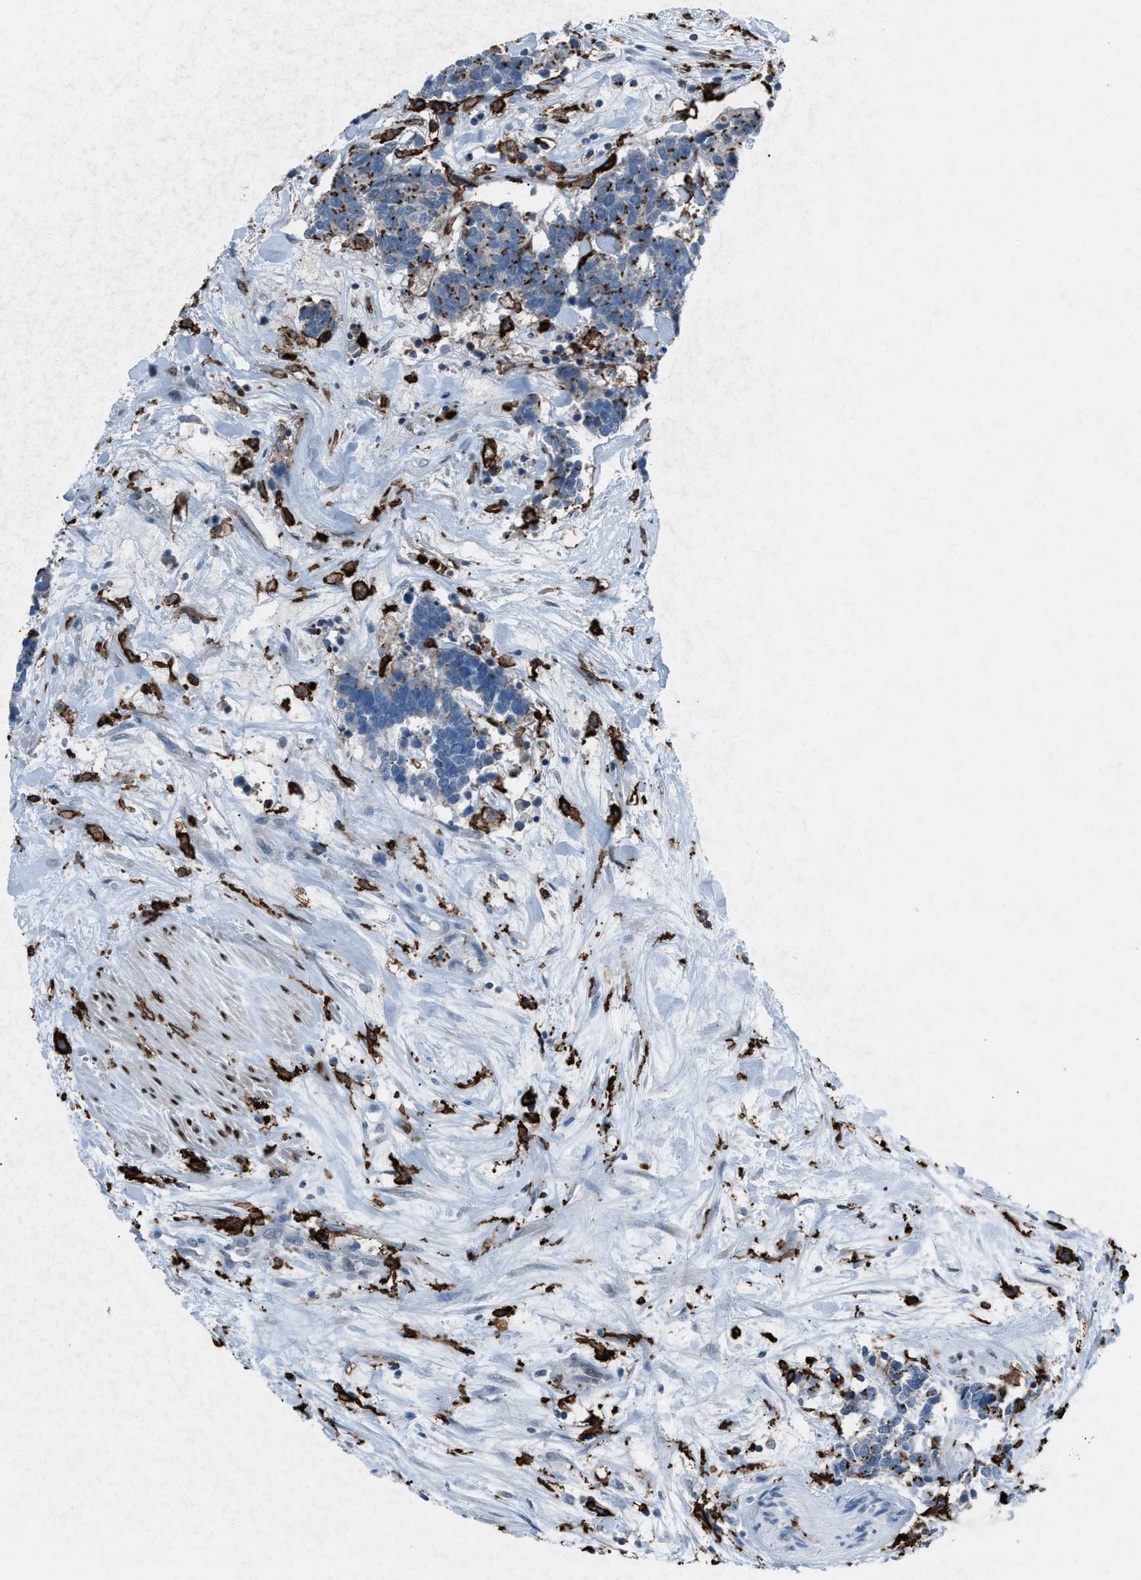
{"staining": {"intensity": "moderate", "quantity": "25%-75%", "location": "cytoplasmic/membranous"}, "tissue": "carcinoid", "cell_type": "Tumor cells", "image_type": "cancer", "snomed": [{"axis": "morphology", "description": "Carcinoma, NOS"}, {"axis": "morphology", "description": "Carcinoid, malignant, NOS"}, {"axis": "topography", "description": "Urinary bladder"}], "caption": "Protein expression analysis of malignant carcinoid shows moderate cytoplasmic/membranous staining in about 25%-75% of tumor cells.", "gene": "FCER1G", "patient": {"sex": "male", "age": 57}}